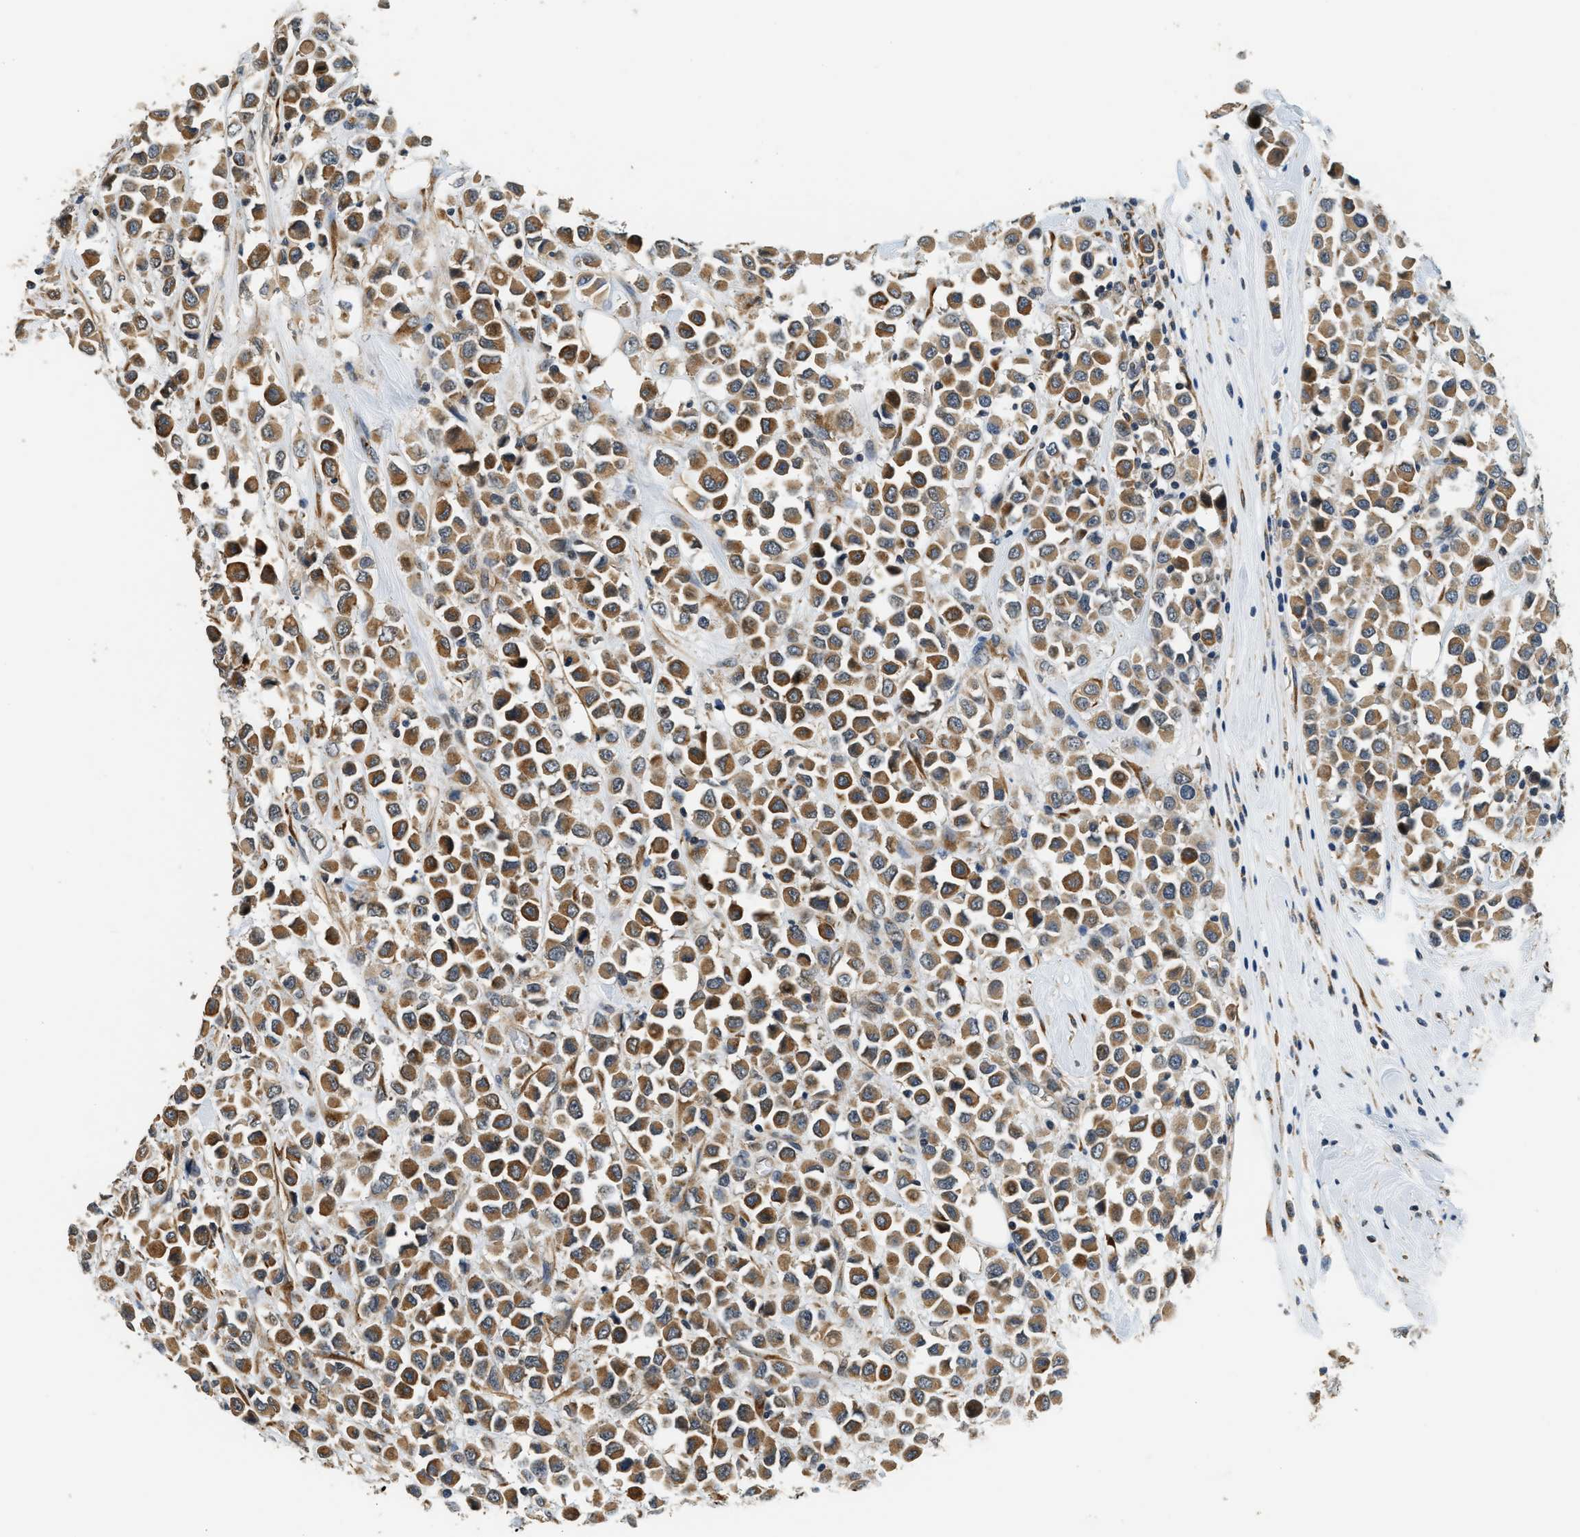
{"staining": {"intensity": "moderate", "quantity": ">75%", "location": "cytoplasmic/membranous"}, "tissue": "breast cancer", "cell_type": "Tumor cells", "image_type": "cancer", "snomed": [{"axis": "morphology", "description": "Duct carcinoma"}, {"axis": "topography", "description": "Breast"}], "caption": "This micrograph demonstrates immunohistochemistry (IHC) staining of breast invasive ductal carcinoma, with medium moderate cytoplasmic/membranous expression in approximately >75% of tumor cells.", "gene": "ALOX12", "patient": {"sex": "female", "age": 61}}